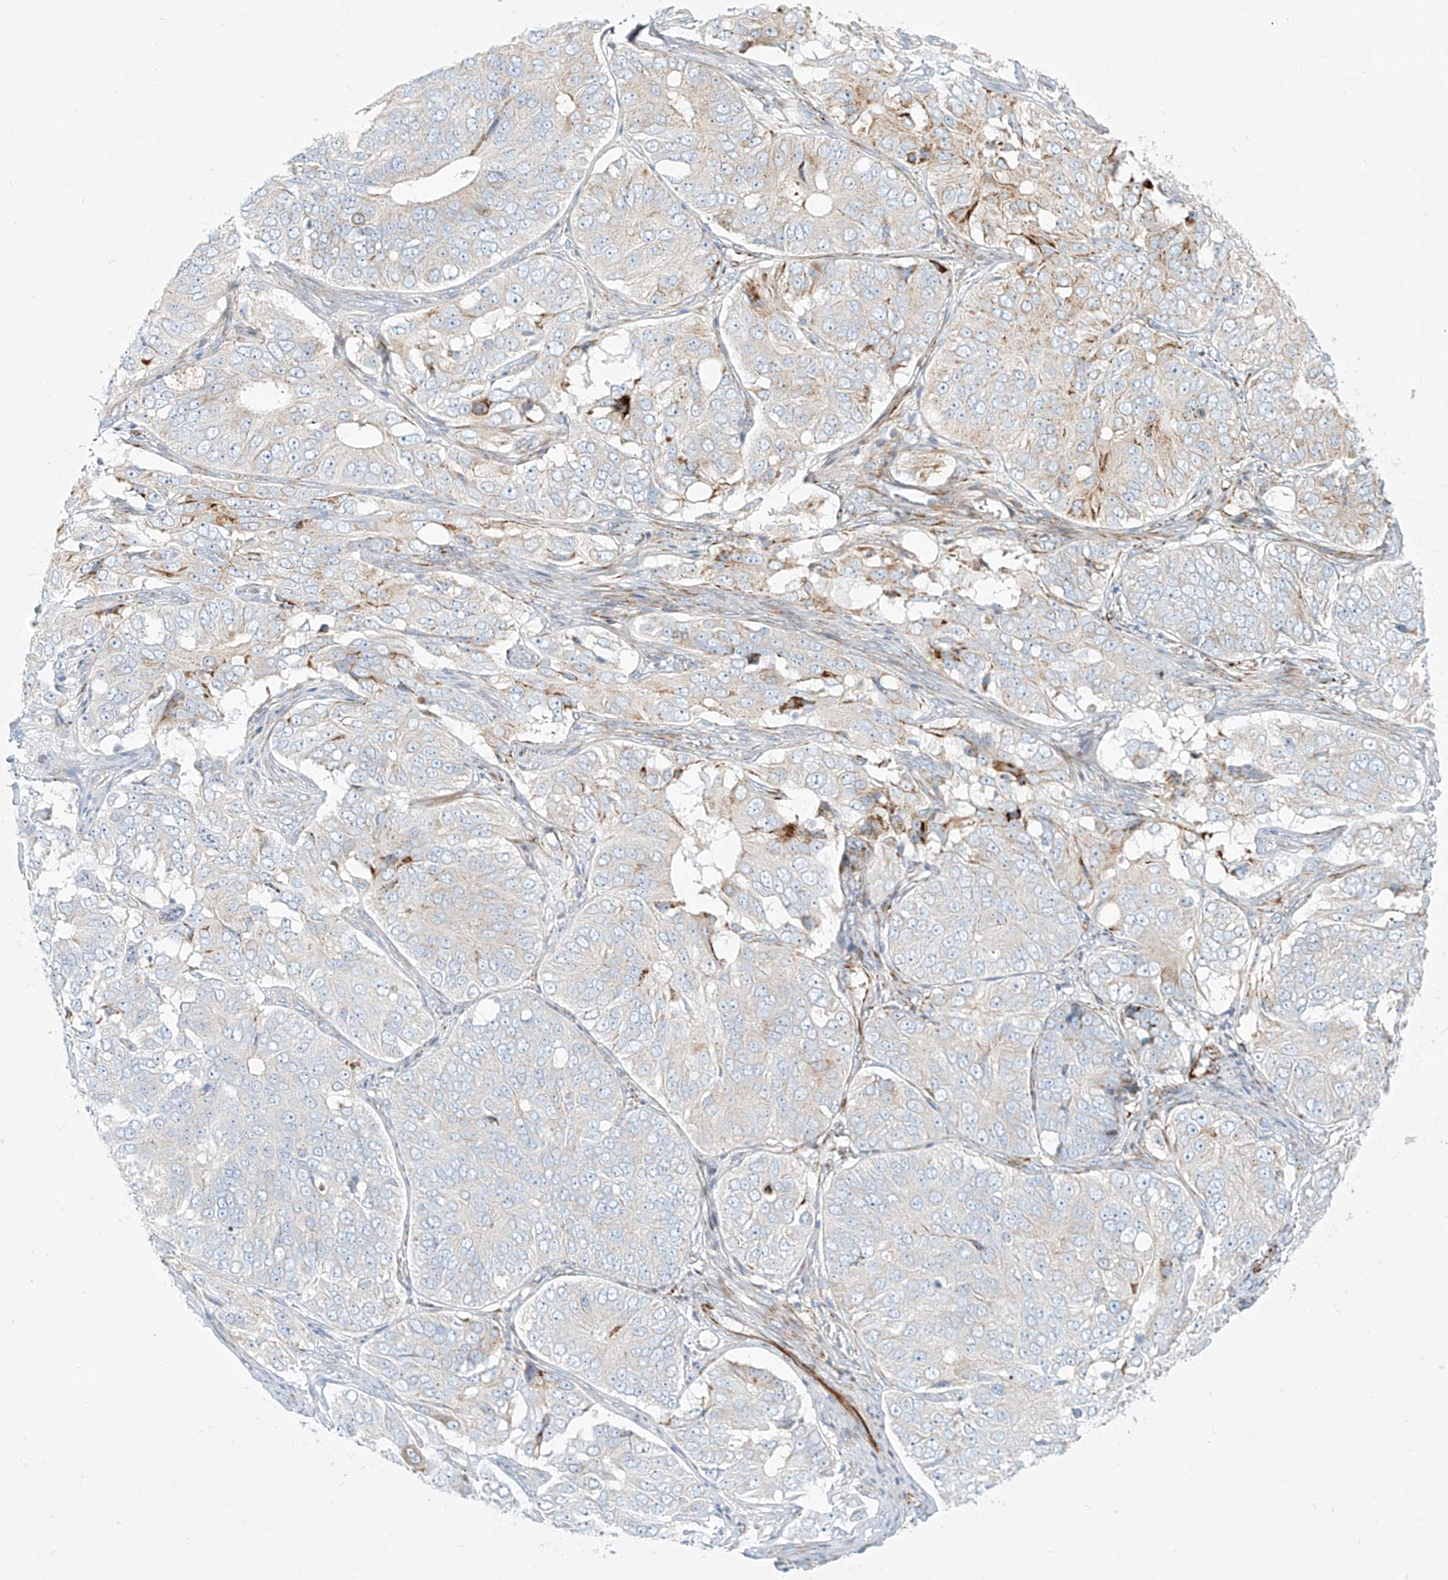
{"staining": {"intensity": "weak", "quantity": "<25%", "location": "cytoplasmic/membranous"}, "tissue": "ovarian cancer", "cell_type": "Tumor cells", "image_type": "cancer", "snomed": [{"axis": "morphology", "description": "Carcinoma, endometroid"}, {"axis": "topography", "description": "Ovary"}], "caption": "Immunohistochemistry of human ovarian cancer demonstrates no staining in tumor cells. Nuclei are stained in blue.", "gene": "MTX2", "patient": {"sex": "female", "age": 51}}